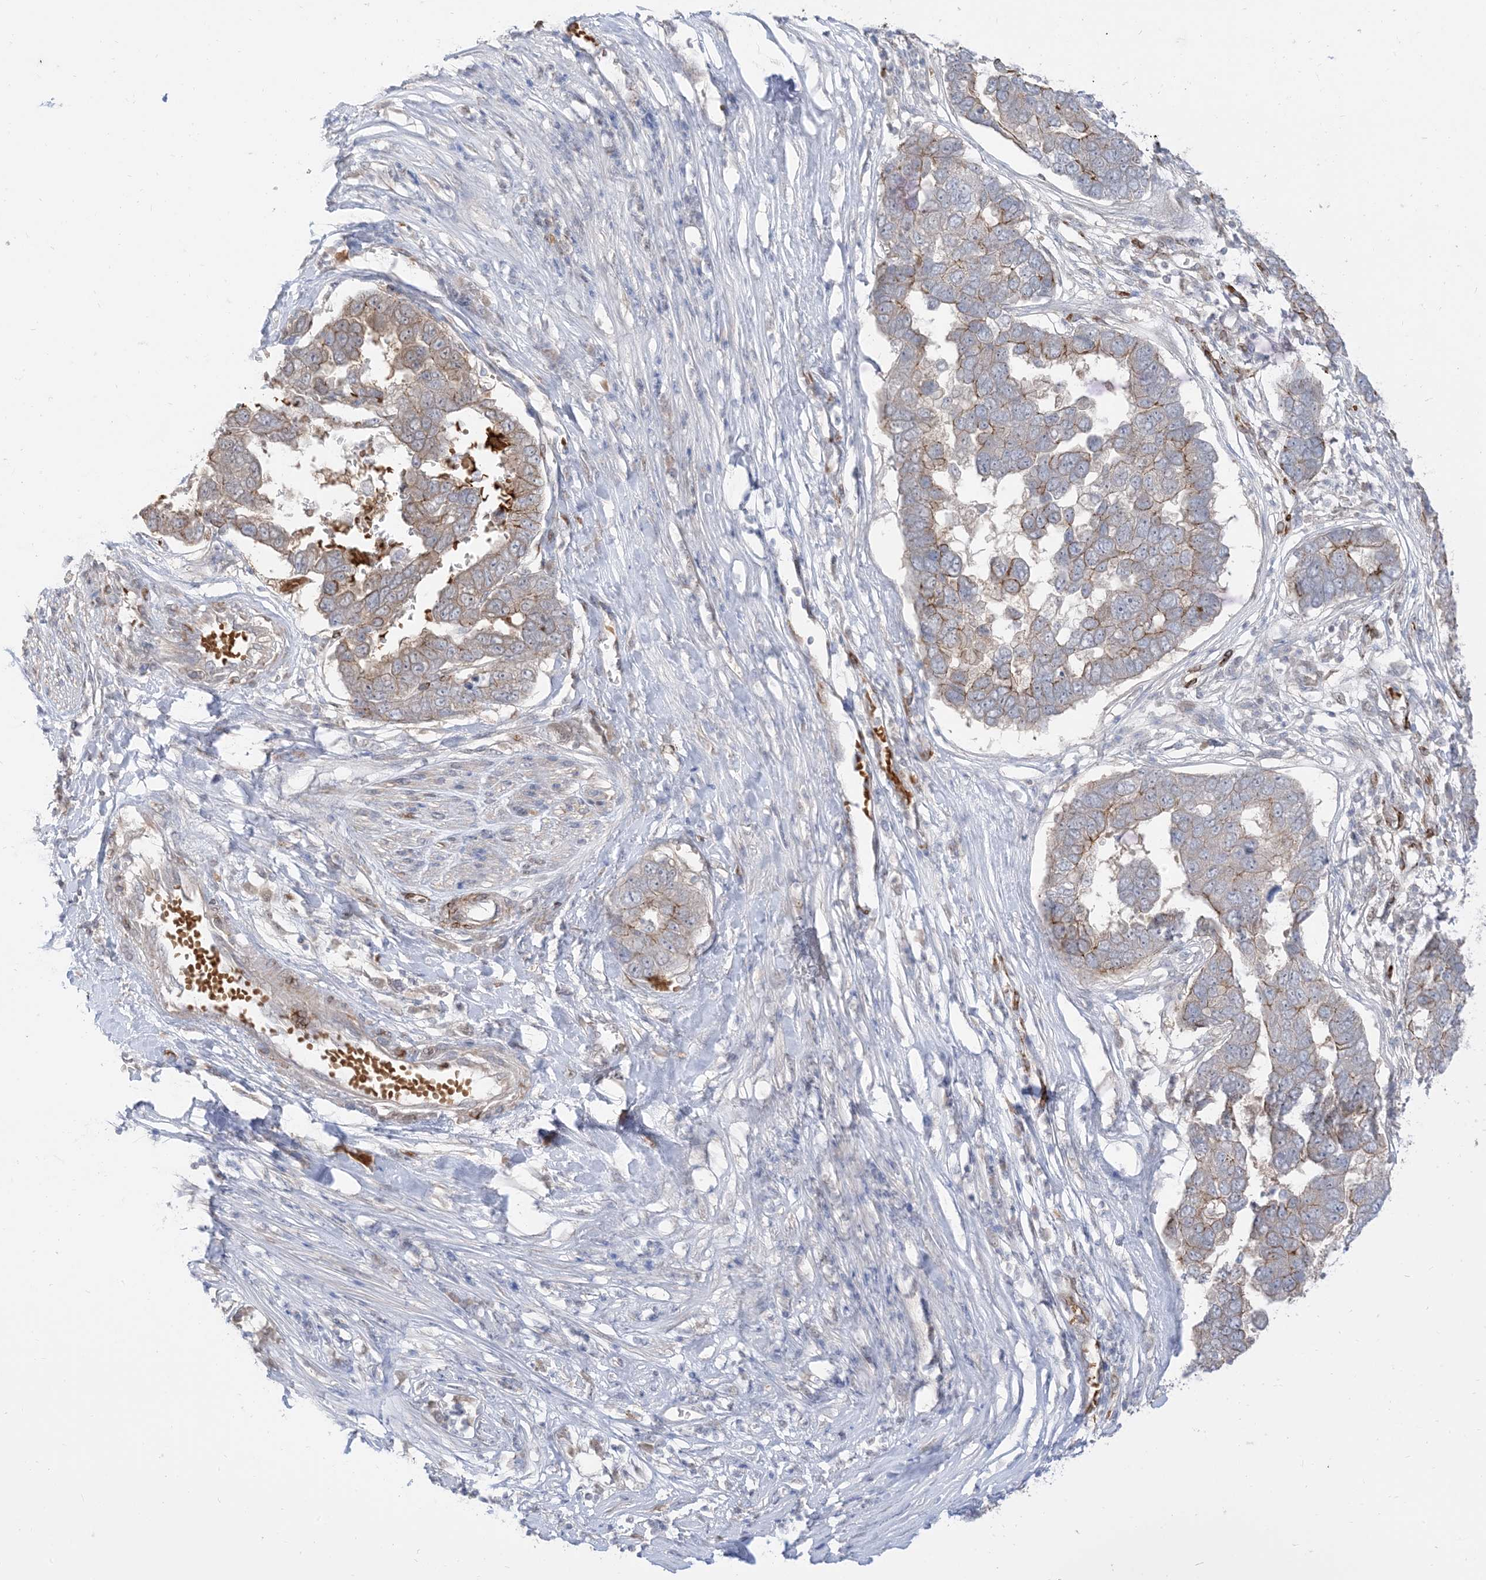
{"staining": {"intensity": "moderate", "quantity": "<25%", "location": "cytoplasmic/membranous"}, "tissue": "pancreatic cancer", "cell_type": "Tumor cells", "image_type": "cancer", "snomed": [{"axis": "morphology", "description": "Adenocarcinoma, NOS"}, {"axis": "topography", "description": "Pancreas"}], "caption": "Pancreatic cancer (adenocarcinoma) tissue displays moderate cytoplasmic/membranous positivity in approximately <25% of tumor cells, visualized by immunohistochemistry.", "gene": "RIN1", "patient": {"sex": "female", "age": 61}}